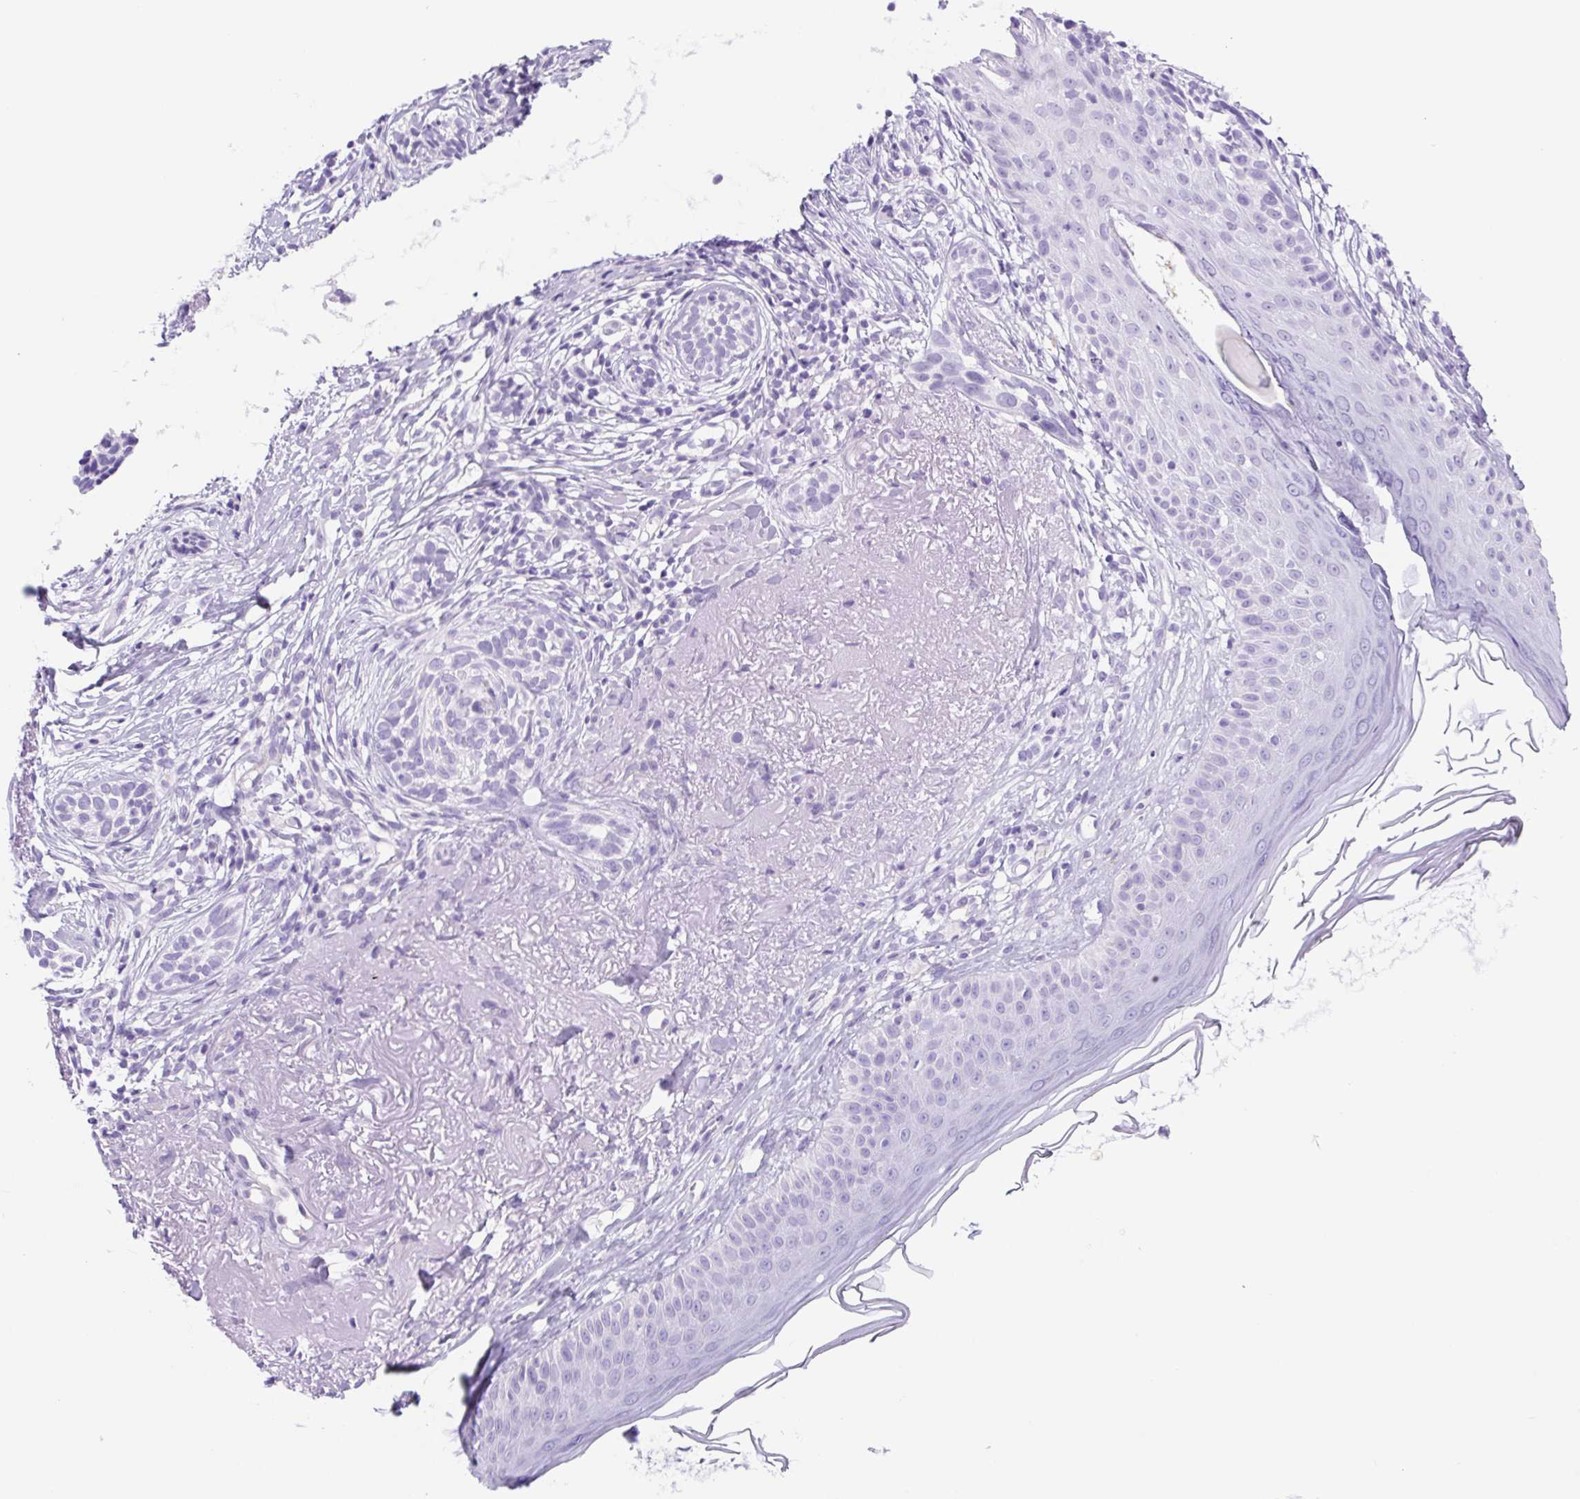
{"staining": {"intensity": "negative", "quantity": "none", "location": "none"}, "tissue": "skin cancer", "cell_type": "Tumor cells", "image_type": "cancer", "snomed": [{"axis": "morphology", "description": "Basal cell carcinoma"}, {"axis": "morphology", "description": "BCC, high aggressive"}, {"axis": "topography", "description": "Skin"}], "caption": "Tumor cells are negative for protein expression in human skin cancer.", "gene": "CYP21A2", "patient": {"sex": "female", "age": 86}}